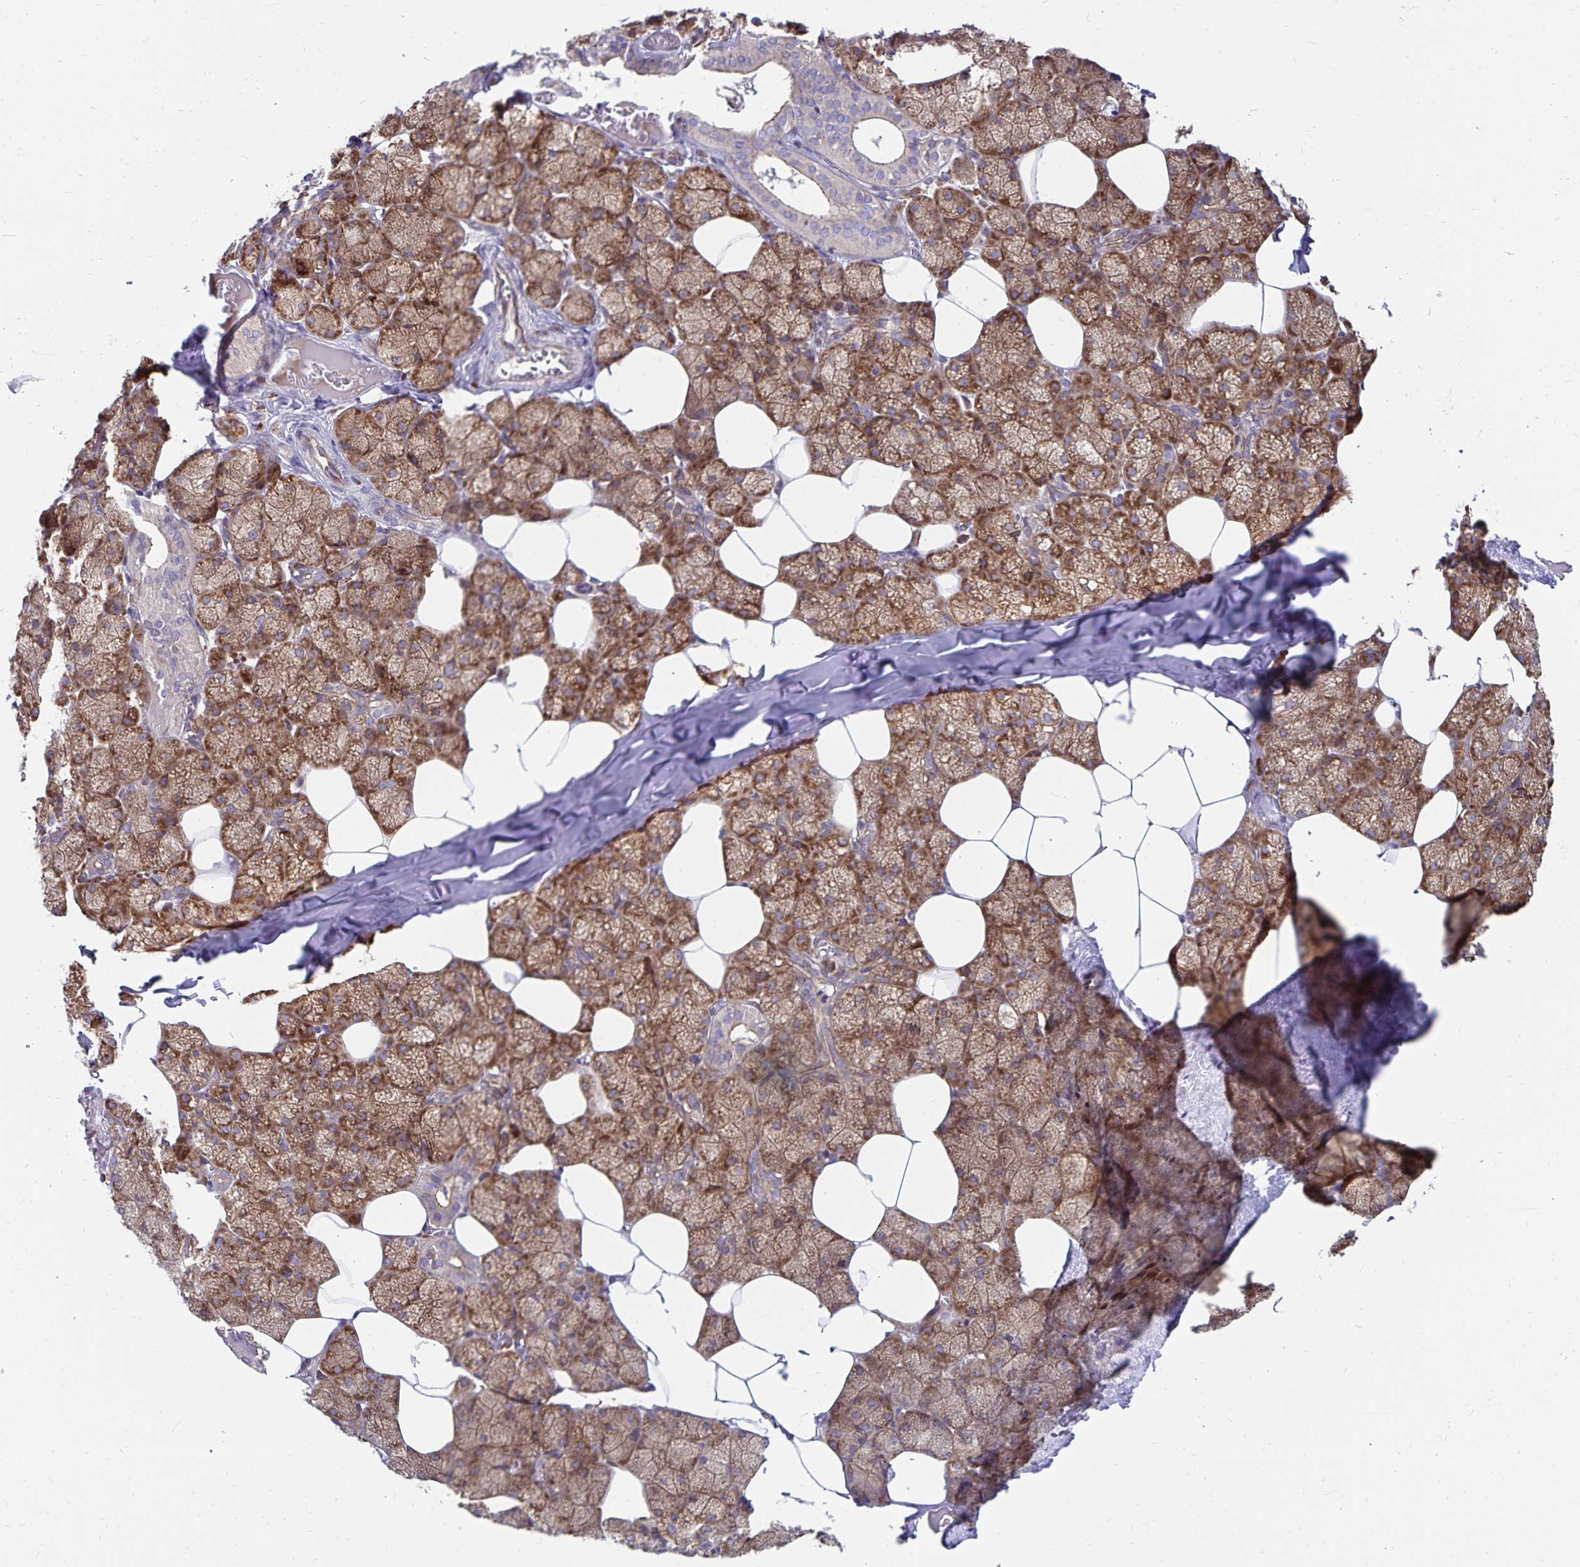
{"staining": {"intensity": "strong", "quantity": "25%-75%", "location": "cytoplasmic/membranous"}, "tissue": "salivary gland", "cell_type": "Glandular cells", "image_type": "normal", "snomed": [{"axis": "morphology", "description": "Normal tissue, NOS"}, {"axis": "topography", "description": "Salivary gland"}, {"axis": "topography", "description": "Peripheral nerve tissue"}], "caption": "Immunohistochemical staining of unremarkable salivary gland reveals 25%-75% levels of strong cytoplasmic/membranous protein staining in about 25%-75% of glandular cells. The staining was performed using DAB to visualize the protein expression in brown, while the nuclei were stained in blue with hematoxylin (Magnification: 20x).", "gene": "SEC62", "patient": {"sex": "male", "age": 38}}